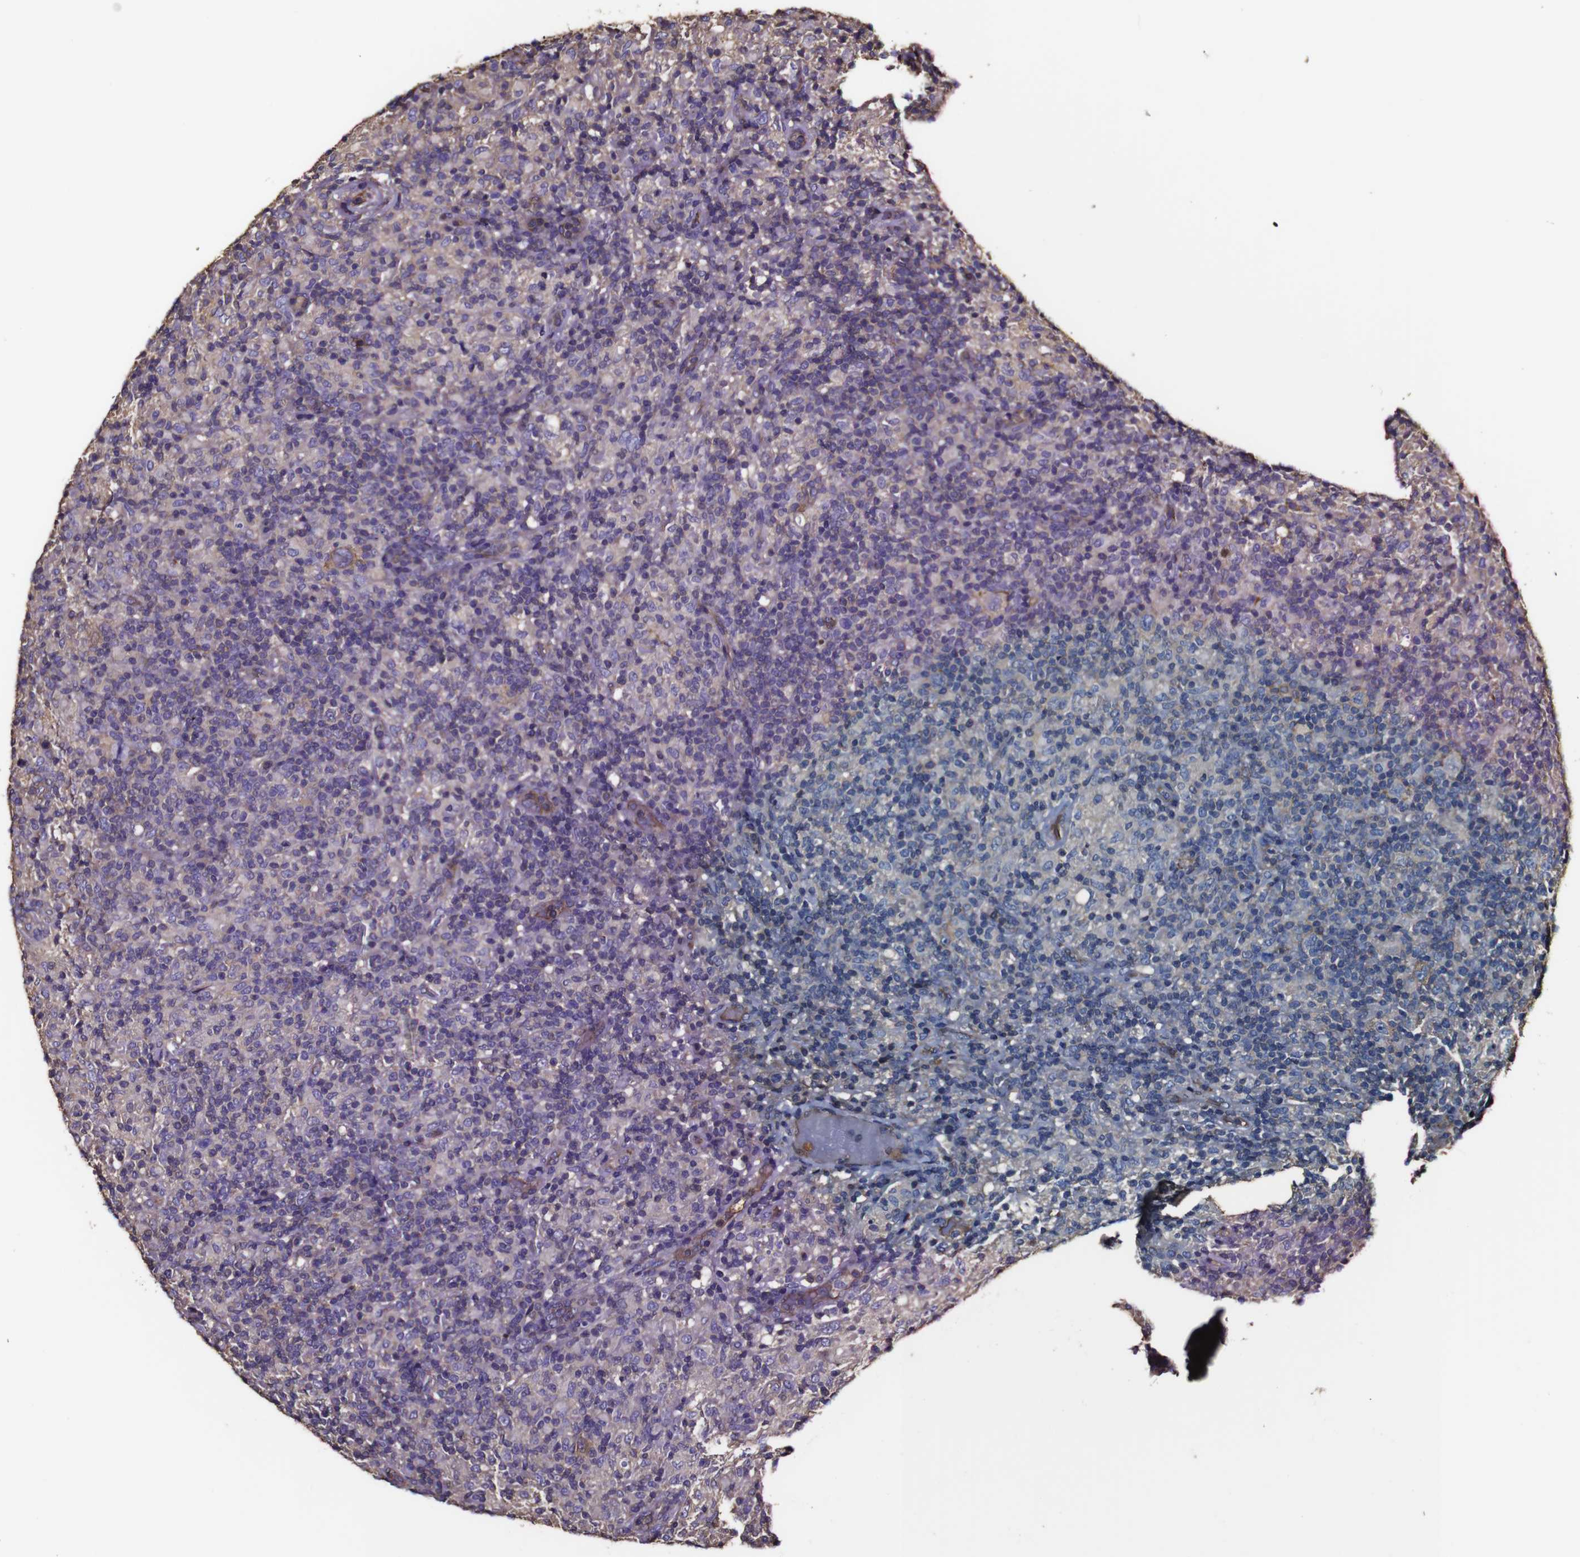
{"staining": {"intensity": "weak", "quantity": "25%-75%", "location": "cytoplasmic/membranous"}, "tissue": "lymphoma", "cell_type": "Tumor cells", "image_type": "cancer", "snomed": [{"axis": "morphology", "description": "Hodgkin's disease, NOS"}, {"axis": "topography", "description": "Lymph node"}], "caption": "Brown immunohistochemical staining in human Hodgkin's disease reveals weak cytoplasmic/membranous expression in approximately 25%-75% of tumor cells.", "gene": "MSN", "patient": {"sex": "male", "age": 70}}